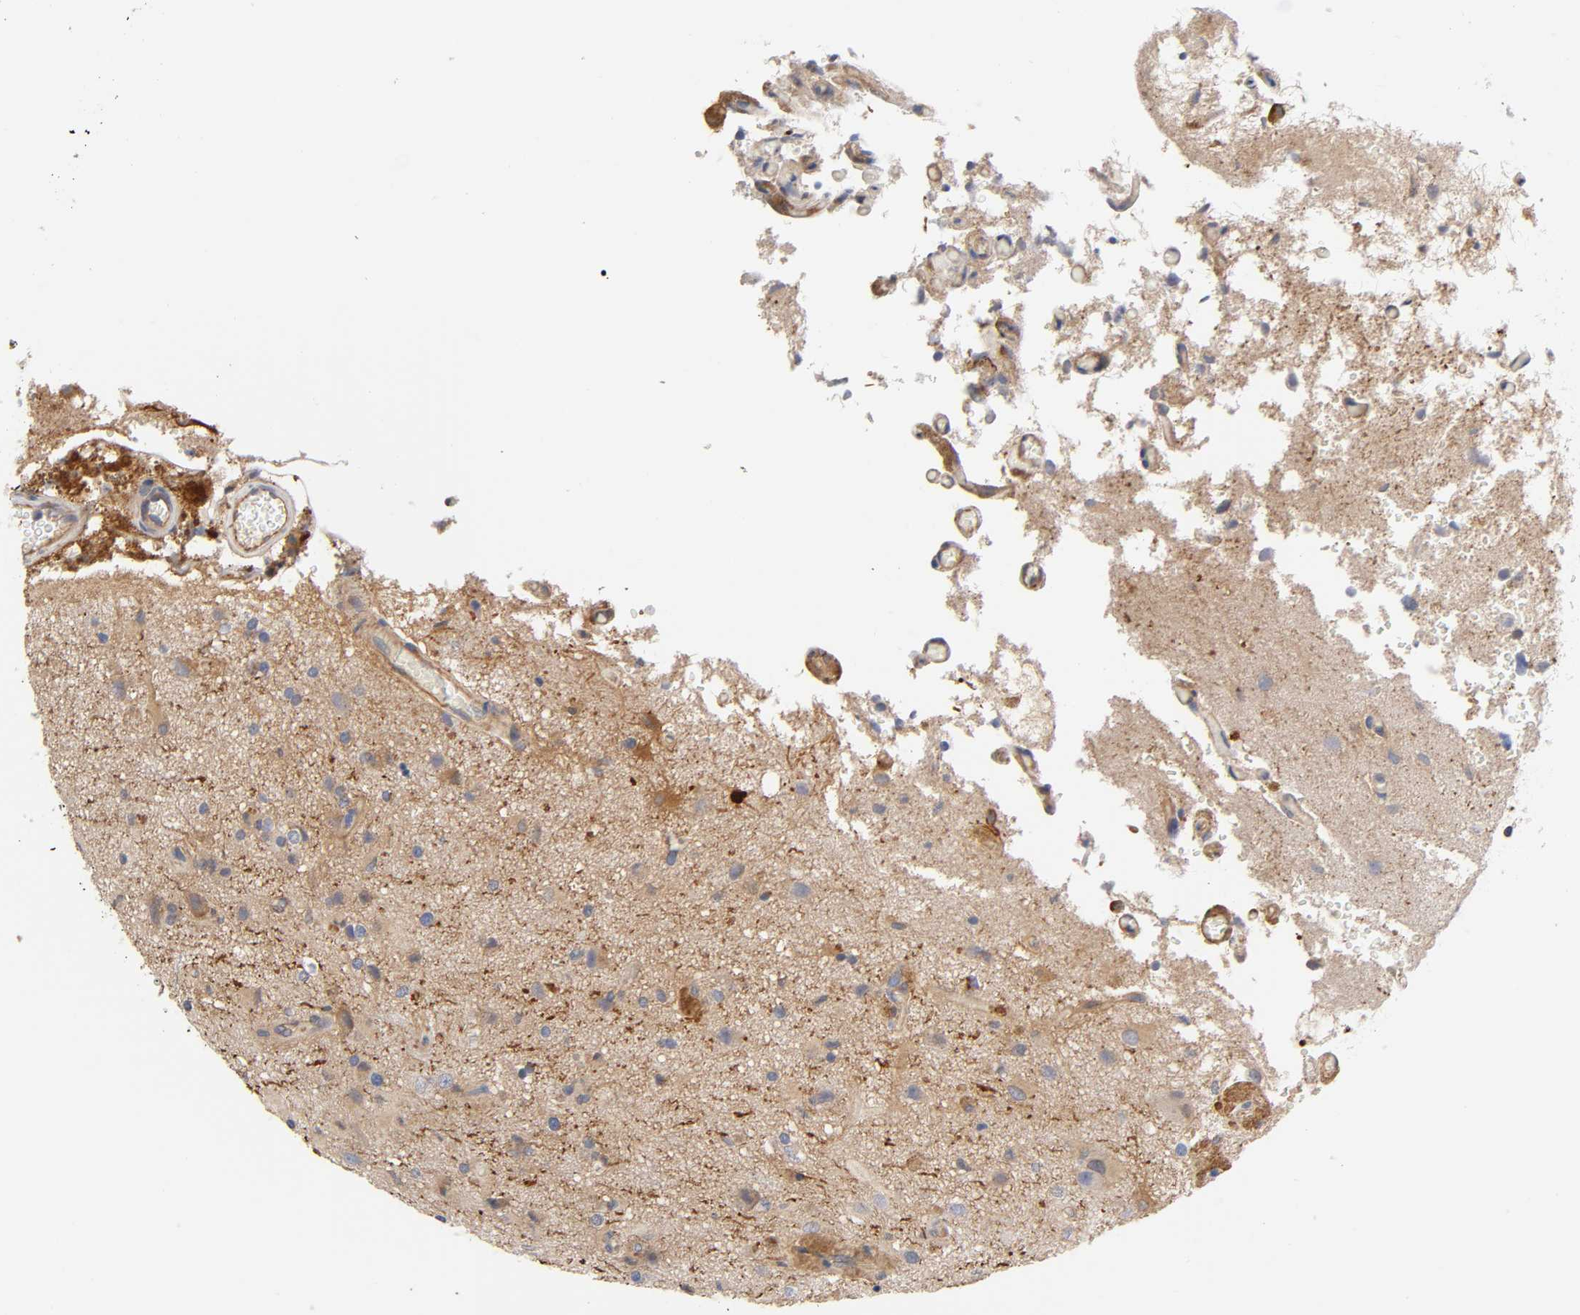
{"staining": {"intensity": "negative", "quantity": "none", "location": "none"}, "tissue": "glioma", "cell_type": "Tumor cells", "image_type": "cancer", "snomed": [{"axis": "morphology", "description": "Glioma, malignant, High grade"}, {"axis": "topography", "description": "Brain"}], "caption": "Protein analysis of high-grade glioma (malignant) reveals no significant expression in tumor cells.", "gene": "RAB13", "patient": {"sex": "male", "age": 47}}